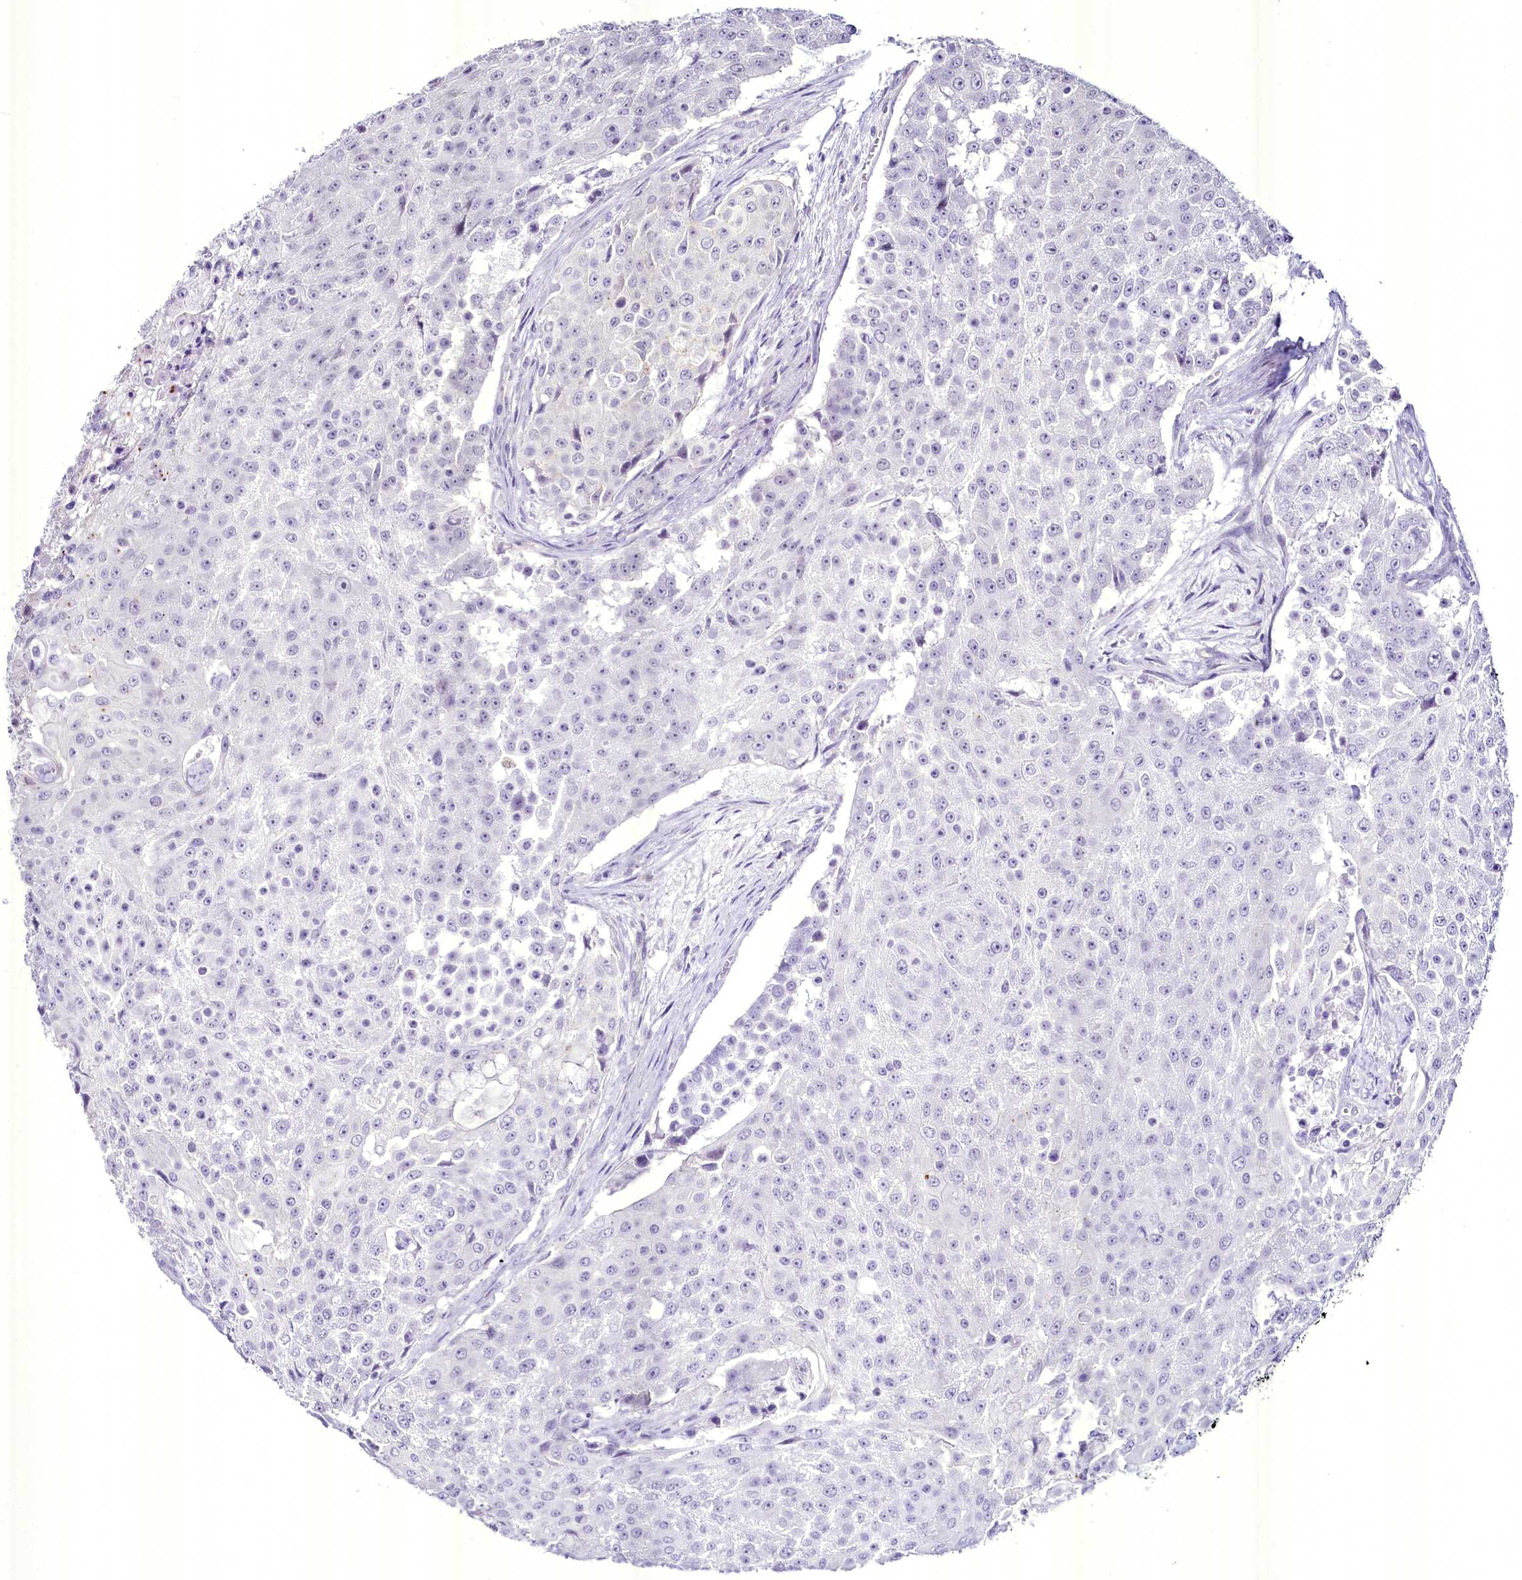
{"staining": {"intensity": "negative", "quantity": "none", "location": "none"}, "tissue": "urothelial cancer", "cell_type": "Tumor cells", "image_type": "cancer", "snomed": [{"axis": "morphology", "description": "Urothelial carcinoma, High grade"}, {"axis": "topography", "description": "Urinary bladder"}], "caption": "Urothelial carcinoma (high-grade) was stained to show a protein in brown. There is no significant expression in tumor cells.", "gene": "BANK1", "patient": {"sex": "female", "age": 63}}